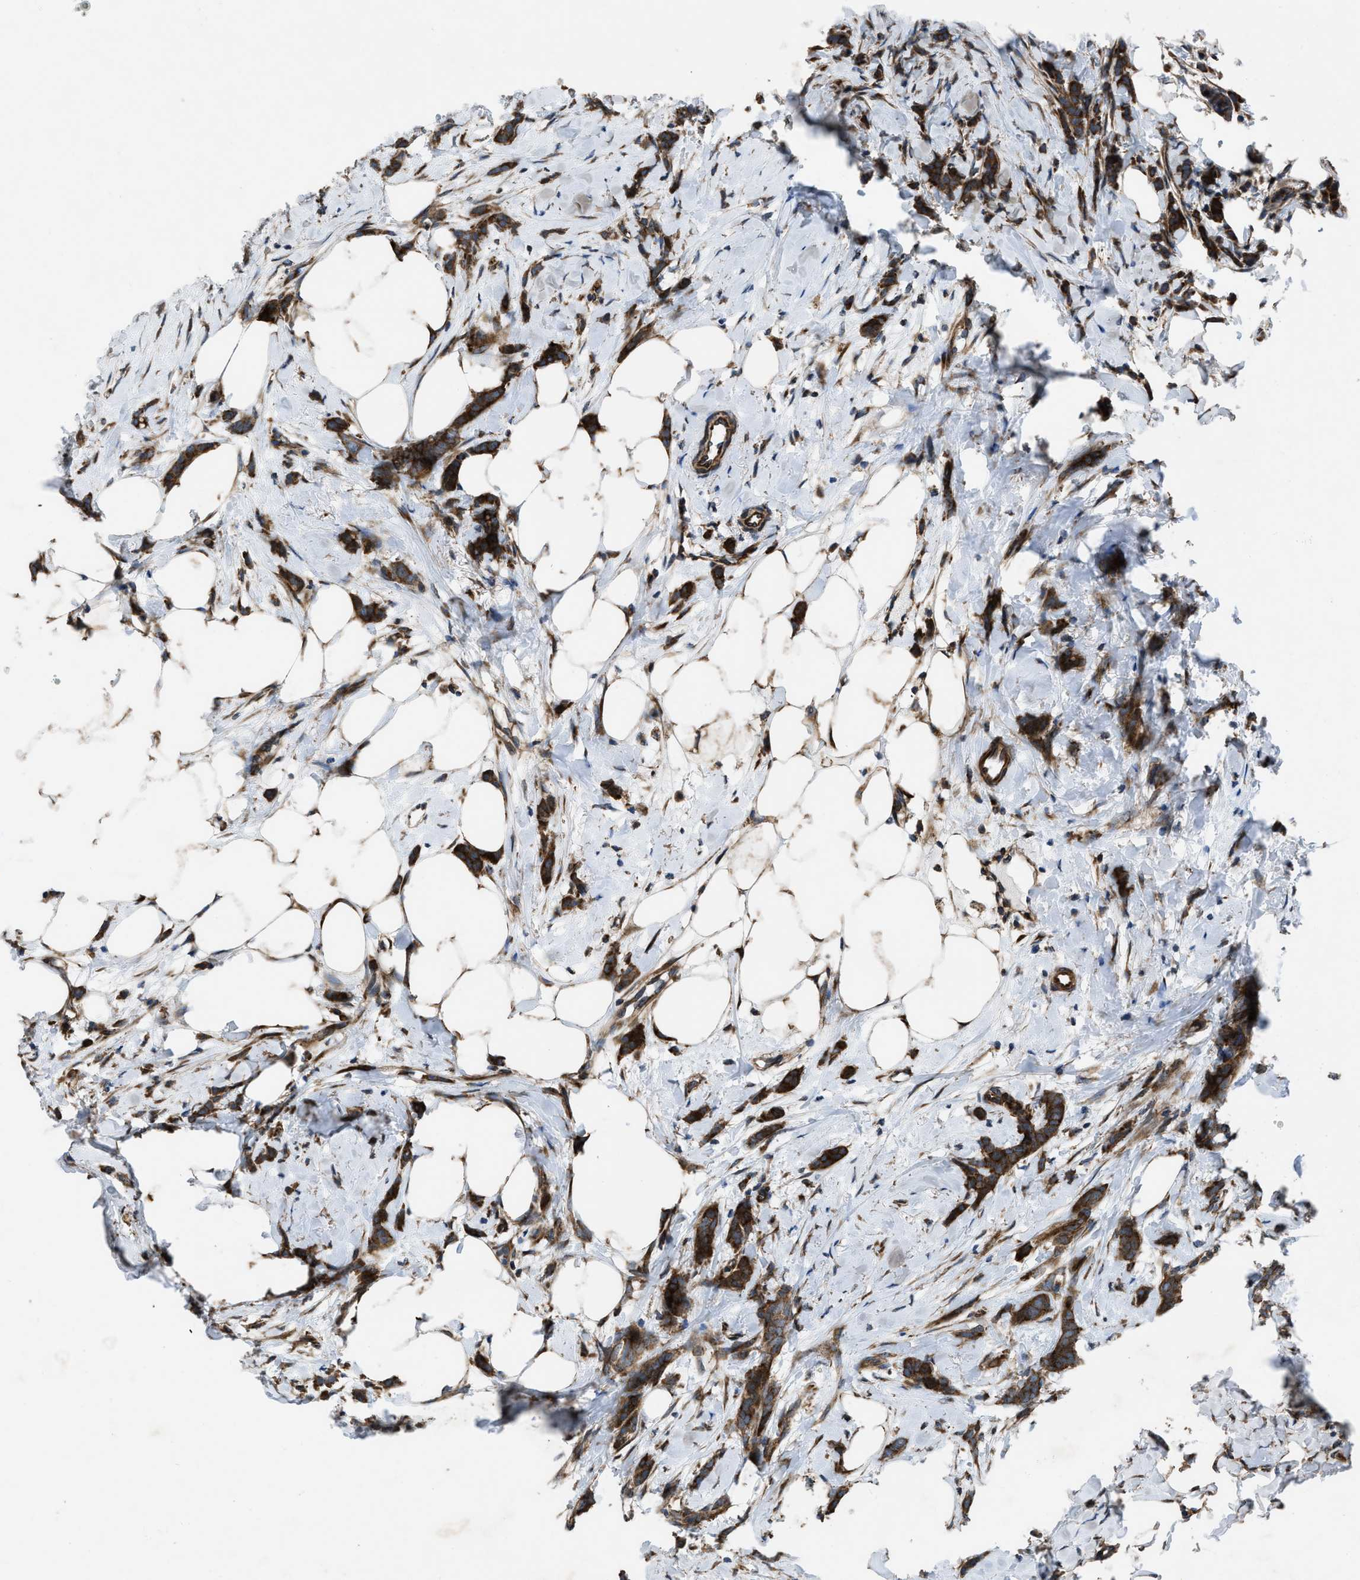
{"staining": {"intensity": "strong", "quantity": ">75%", "location": "cytoplasmic/membranous"}, "tissue": "breast cancer", "cell_type": "Tumor cells", "image_type": "cancer", "snomed": [{"axis": "morphology", "description": "Lobular carcinoma, in situ"}, {"axis": "morphology", "description": "Lobular carcinoma"}, {"axis": "topography", "description": "Breast"}], "caption": "Protein expression analysis of breast lobular carcinoma reveals strong cytoplasmic/membranous positivity in approximately >75% of tumor cells.", "gene": "PER3", "patient": {"sex": "female", "age": 41}}